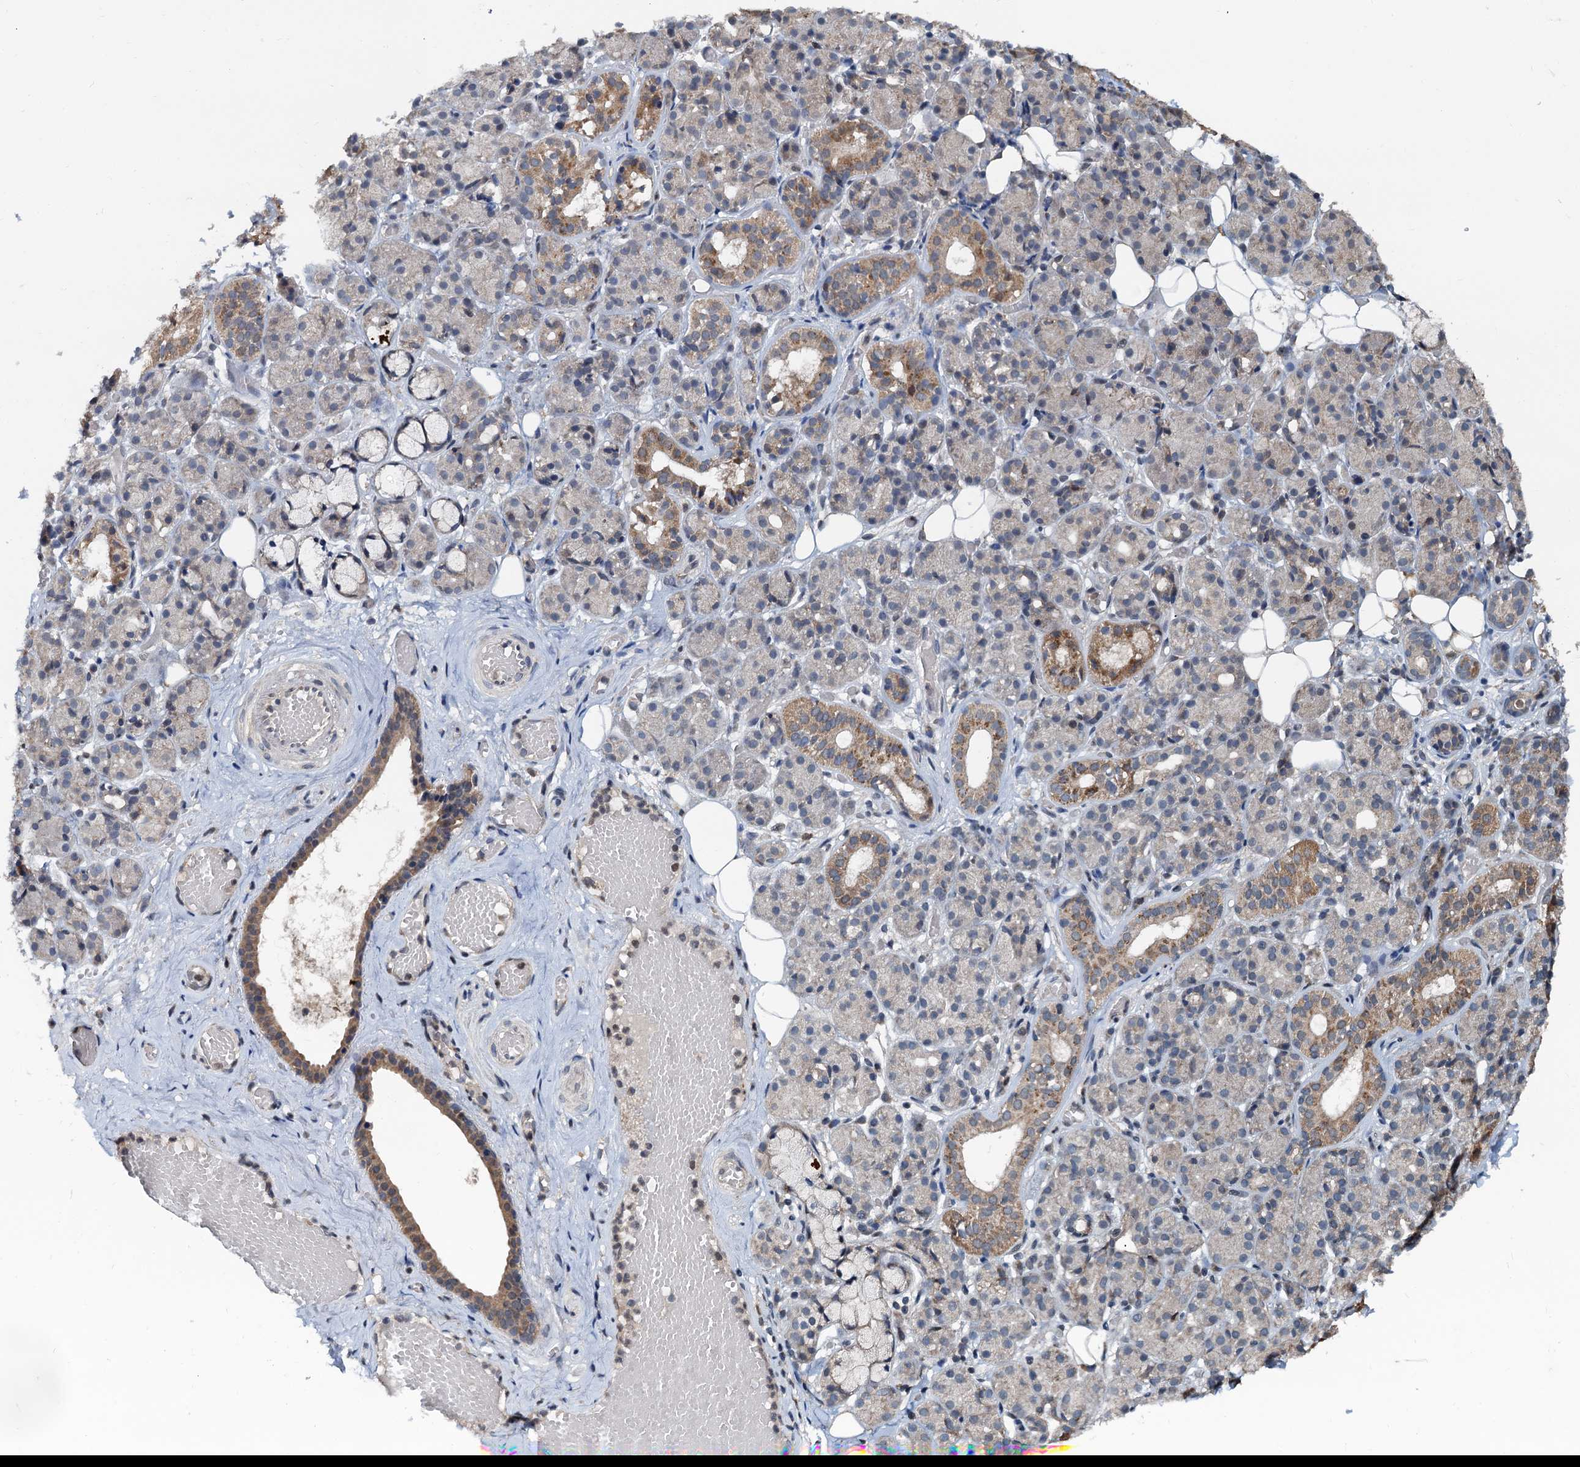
{"staining": {"intensity": "moderate", "quantity": "<25%", "location": "cytoplasmic/membranous"}, "tissue": "salivary gland", "cell_type": "Glandular cells", "image_type": "normal", "snomed": [{"axis": "morphology", "description": "Normal tissue, NOS"}, {"axis": "topography", "description": "Salivary gland"}], "caption": "Moderate cytoplasmic/membranous expression for a protein is seen in about <25% of glandular cells of normal salivary gland using immunohistochemistry.", "gene": "MCMBP", "patient": {"sex": "male", "age": 63}}